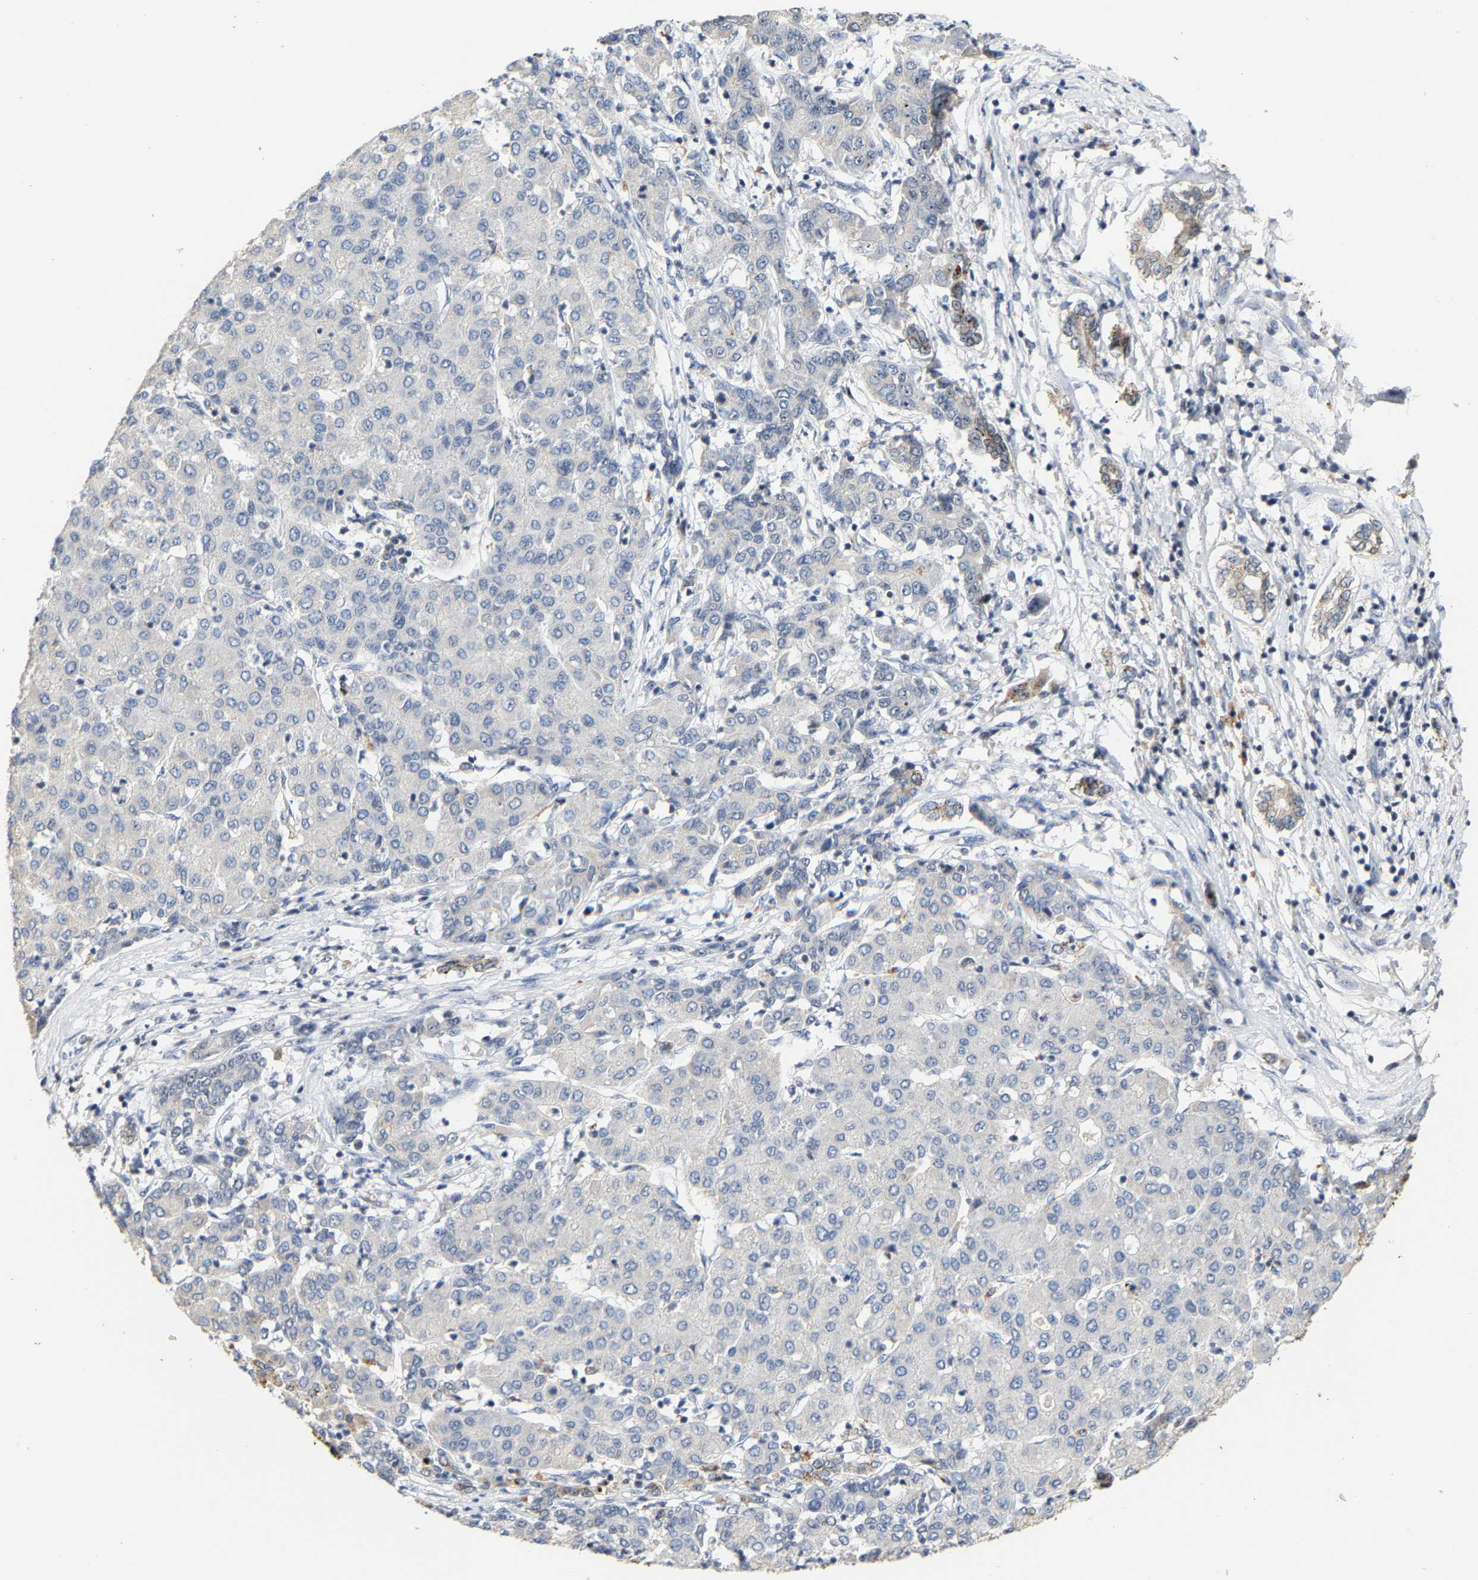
{"staining": {"intensity": "negative", "quantity": "none", "location": "none"}, "tissue": "liver cancer", "cell_type": "Tumor cells", "image_type": "cancer", "snomed": [{"axis": "morphology", "description": "Carcinoma, Hepatocellular, NOS"}, {"axis": "topography", "description": "Liver"}], "caption": "IHC photomicrograph of neoplastic tissue: human liver cancer stained with DAB reveals no significant protein positivity in tumor cells.", "gene": "NOP58", "patient": {"sex": "male", "age": 65}}